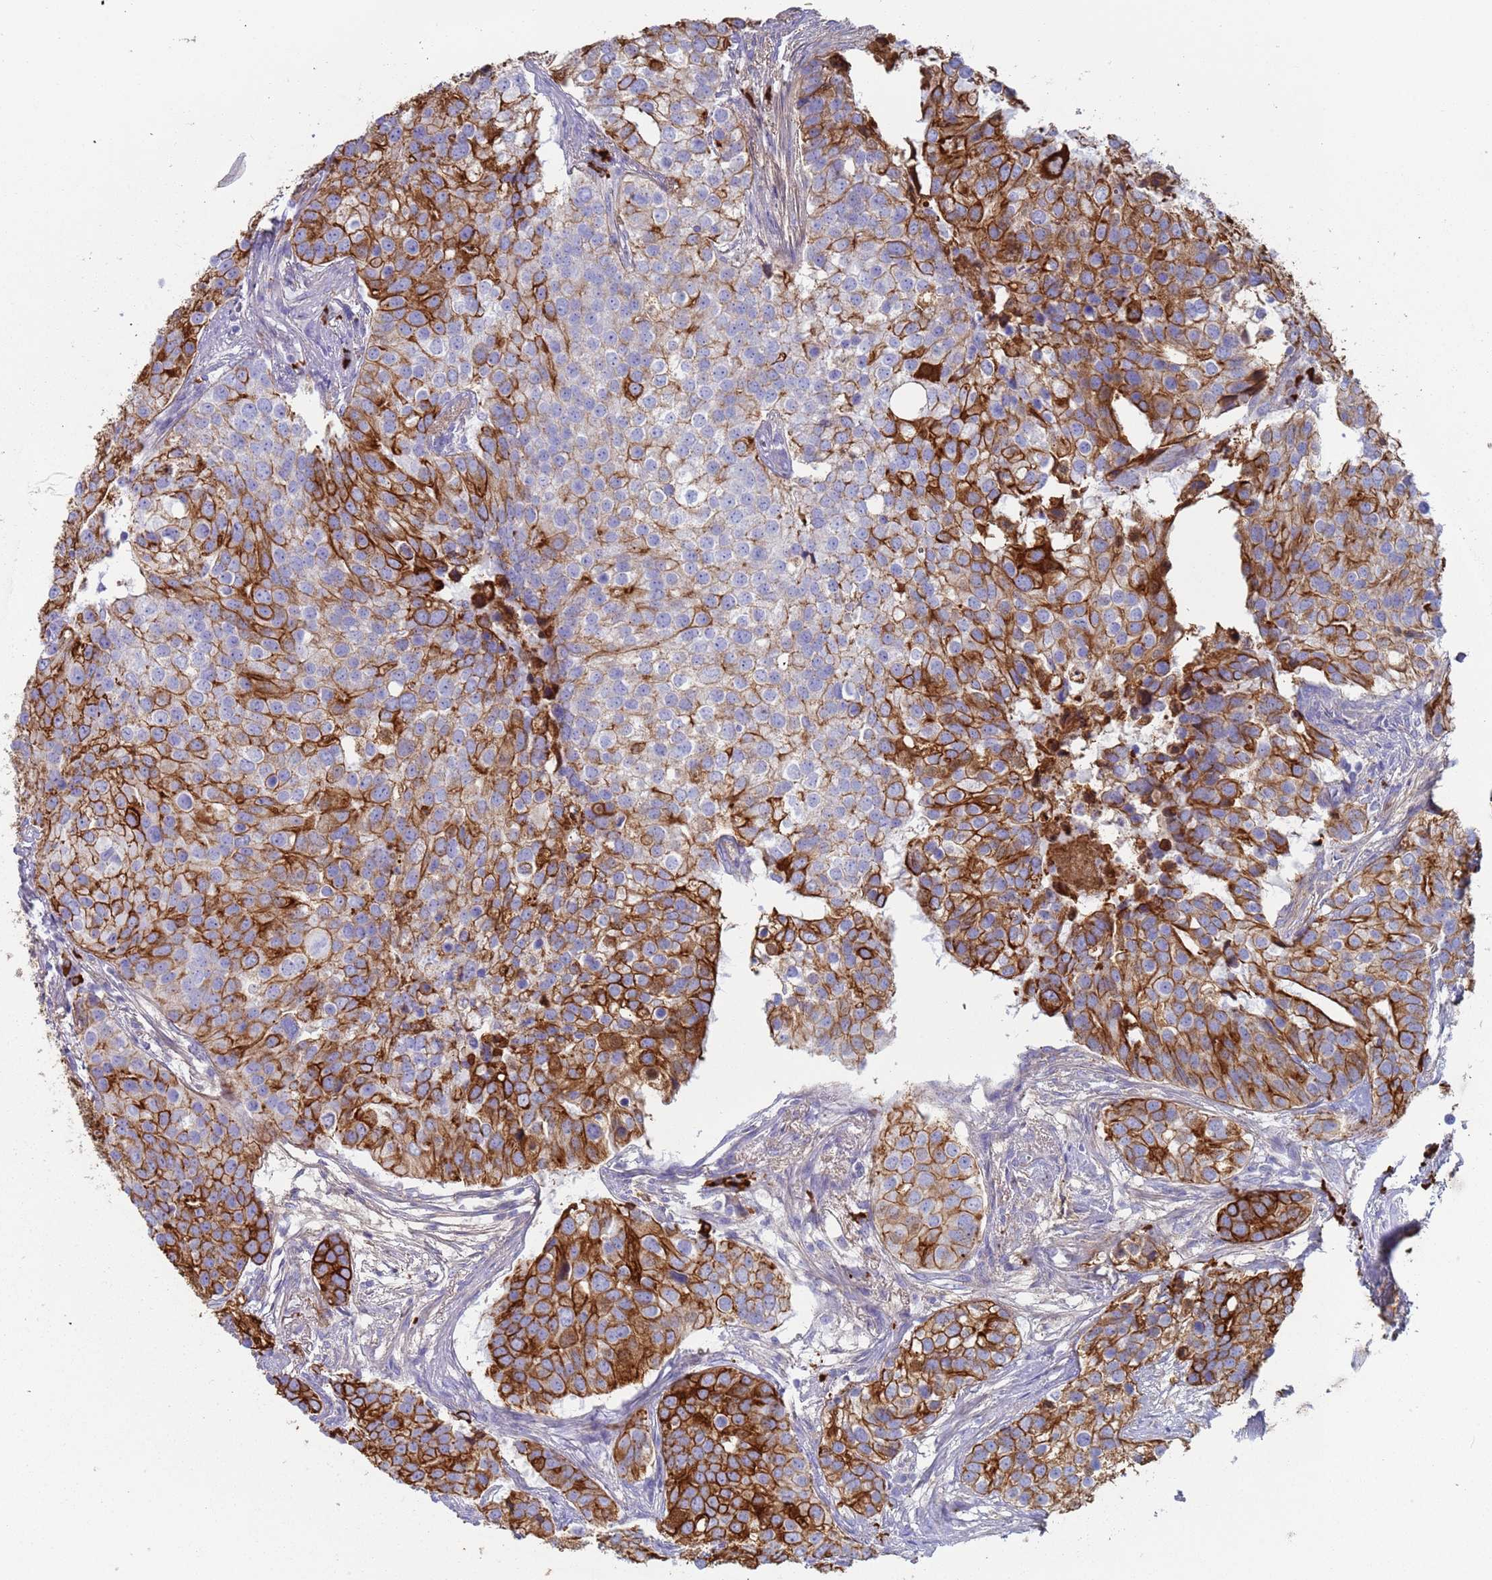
{"staining": {"intensity": "strong", "quantity": ">75%", "location": "cytoplasmic/membranous"}, "tissue": "prostate cancer", "cell_type": "Tumor cells", "image_type": "cancer", "snomed": [{"axis": "morphology", "description": "Adenocarcinoma, High grade"}, {"axis": "topography", "description": "Prostate"}], "caption": "Brown immunohistochemical staining in human prostate cancer (adenocarcinoma (high-grade)) shows strong cytoplasmic/membranous staining in approximately >75% of tumor cells.", "gene": "CYSLTR2", "patient": {"sex": "male", "age": 62}}